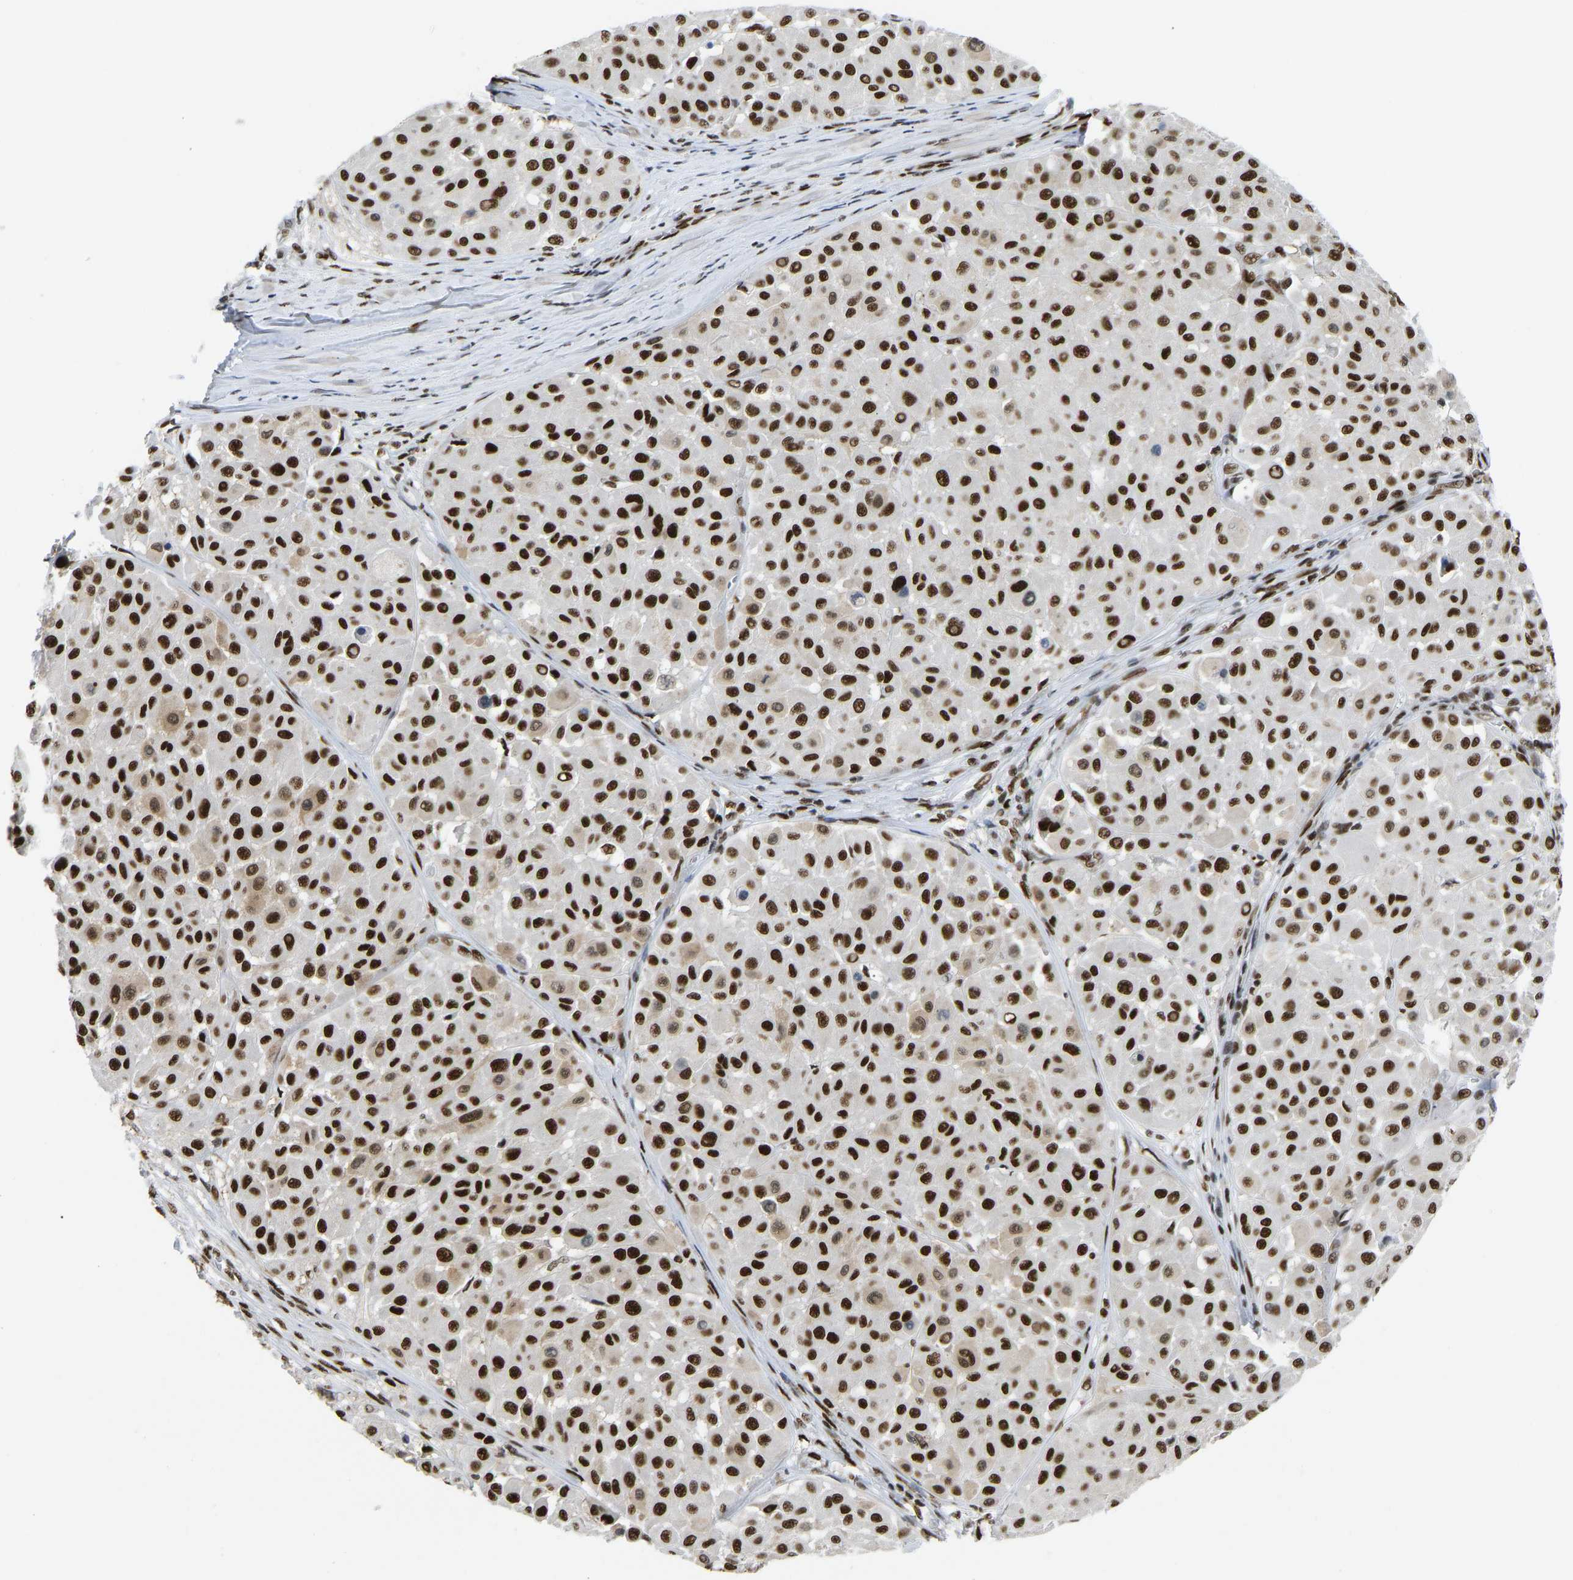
{"staining": {"intensity": "strong", "quantity": ">75%", "location": "nuclear"}, "tissue": "melanoma", "cell_type": "Tumor cells", "image_type": "cancer", "snomed": [{"axis": "morphology", "description": "Malignant melanoma, Metastatic site"}, {"axis": "topography", "description": "Soft tissue"}], "caption": "This micrograph displays immunohistochemistry staining of malignant melanoma (metastatic site), with high strong nuclear expression in about >75% of tumor cells.", "gene": "FOXK1", "patient": {"sex": "male", "age": 41}}